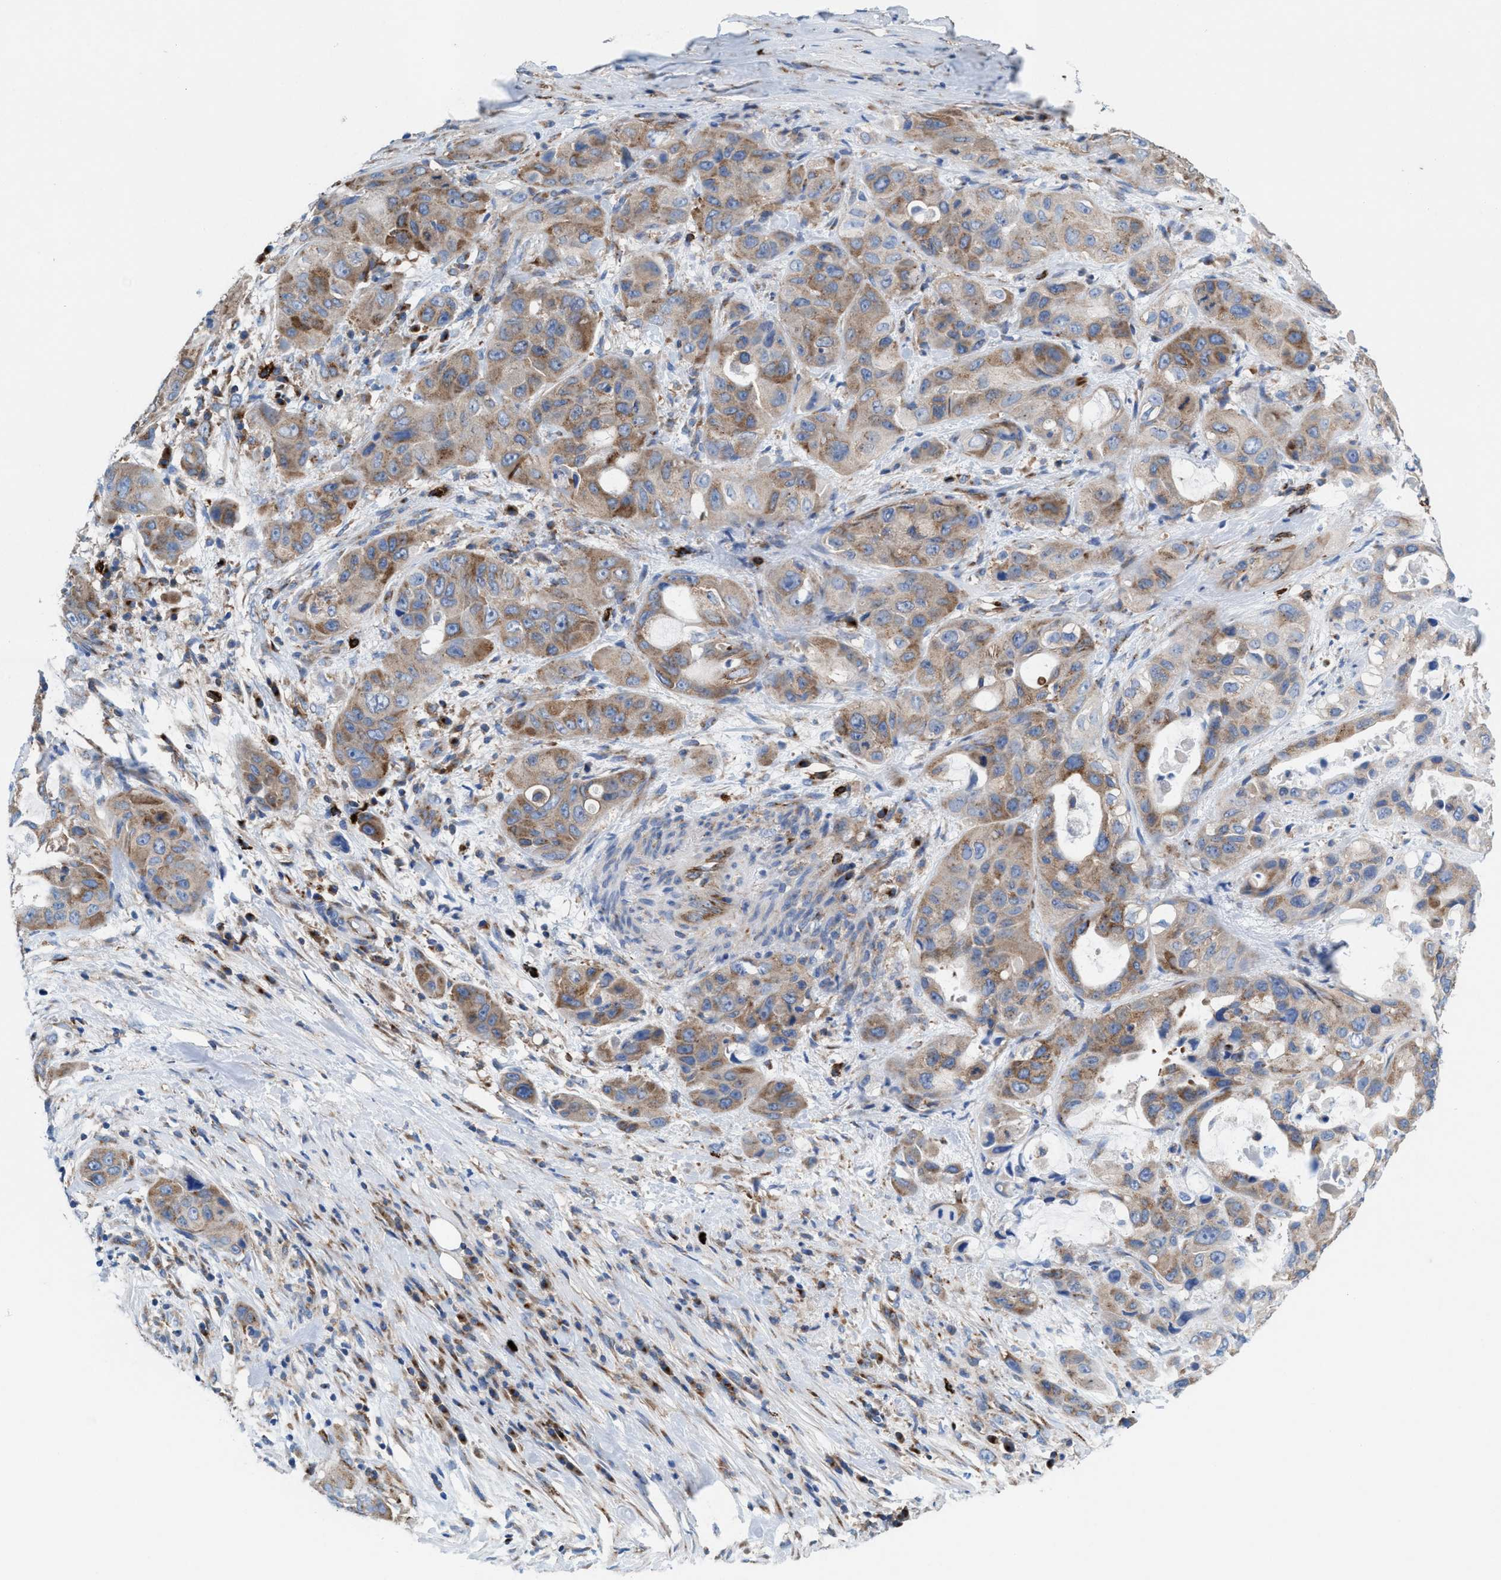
{"staining": {"intensity": "weak", "quantity": ">75%", "location": "cytoplasmic/membranous"}, "tissue": "pancreatic cancer", "cell_type": "Tumor cells", "image_type": "cancer", "snomed": [{"axis": "morphology", "description": "Adenocarcinoma, NOS"}, {"axis": "topography", "description": "Pancreas"}], "caption": "Human pancreatic cancer stained for a protein (brown) demonstrates weak cytoplasmic/membranous positive positivity in approximately >75% of tumor cells.", "gene": "NYAP1", "patient": {"sex": "male", "age": 53}}